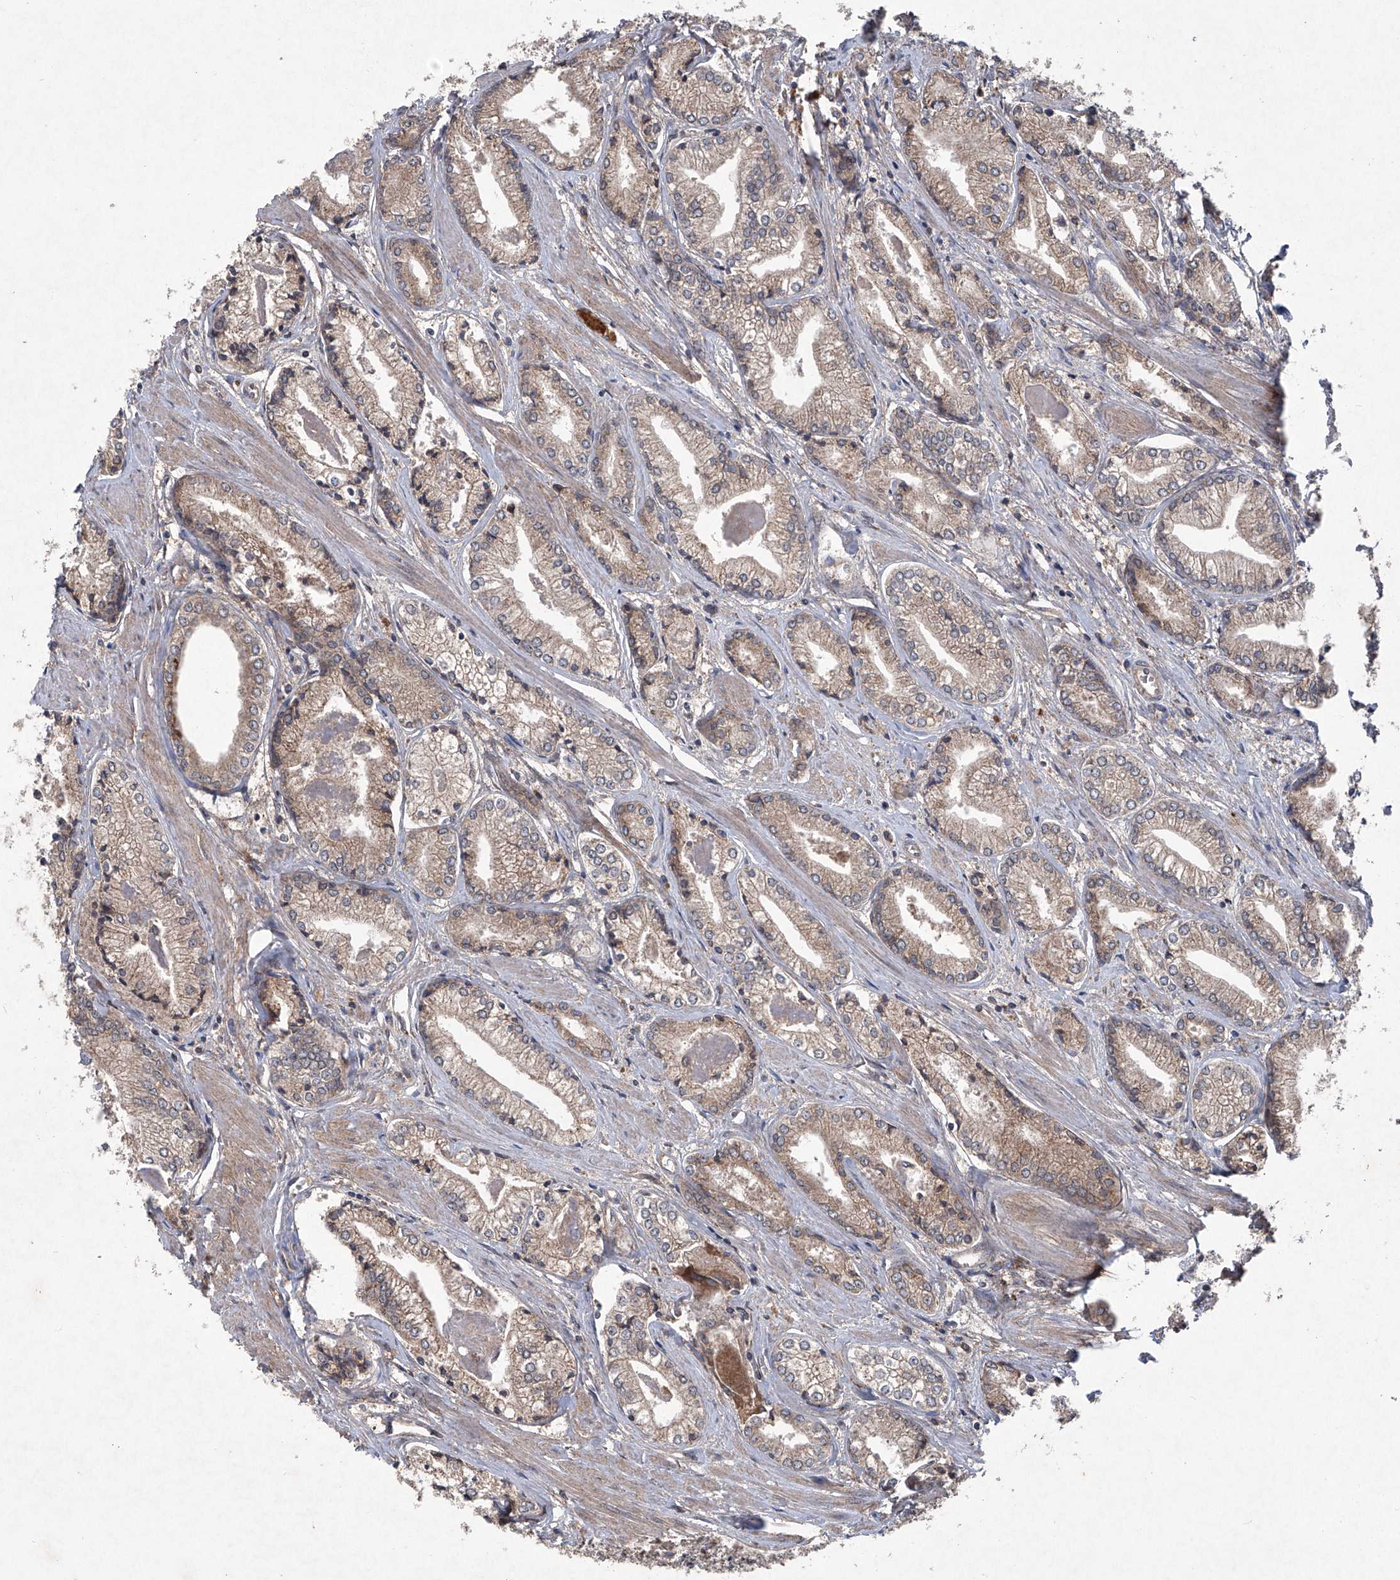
{"staining": {"intensity": "weak", "quantity": ">75%", "location": "cytoplasmic/membranous"}, "tissue": "prostate cancer", "cell_type": "Tumor cells", "image_type": "cancer", "snomed": [{"axis": "morphology", "description": "Adenocarcinoma, Low grade"}, {"axis": "topography", "description": "Prostate"}], "caption": "DAB (3,3'-diaminobenzidine) immunohistochemical staining of adenocarcinoma (low-grade) (prostate) reveals weak cytoplasmic/membranous protein expression in approximately >75% of tumor cells.", "gene": "SUMF2", "patient": {"sex": "male", "age": 60}}